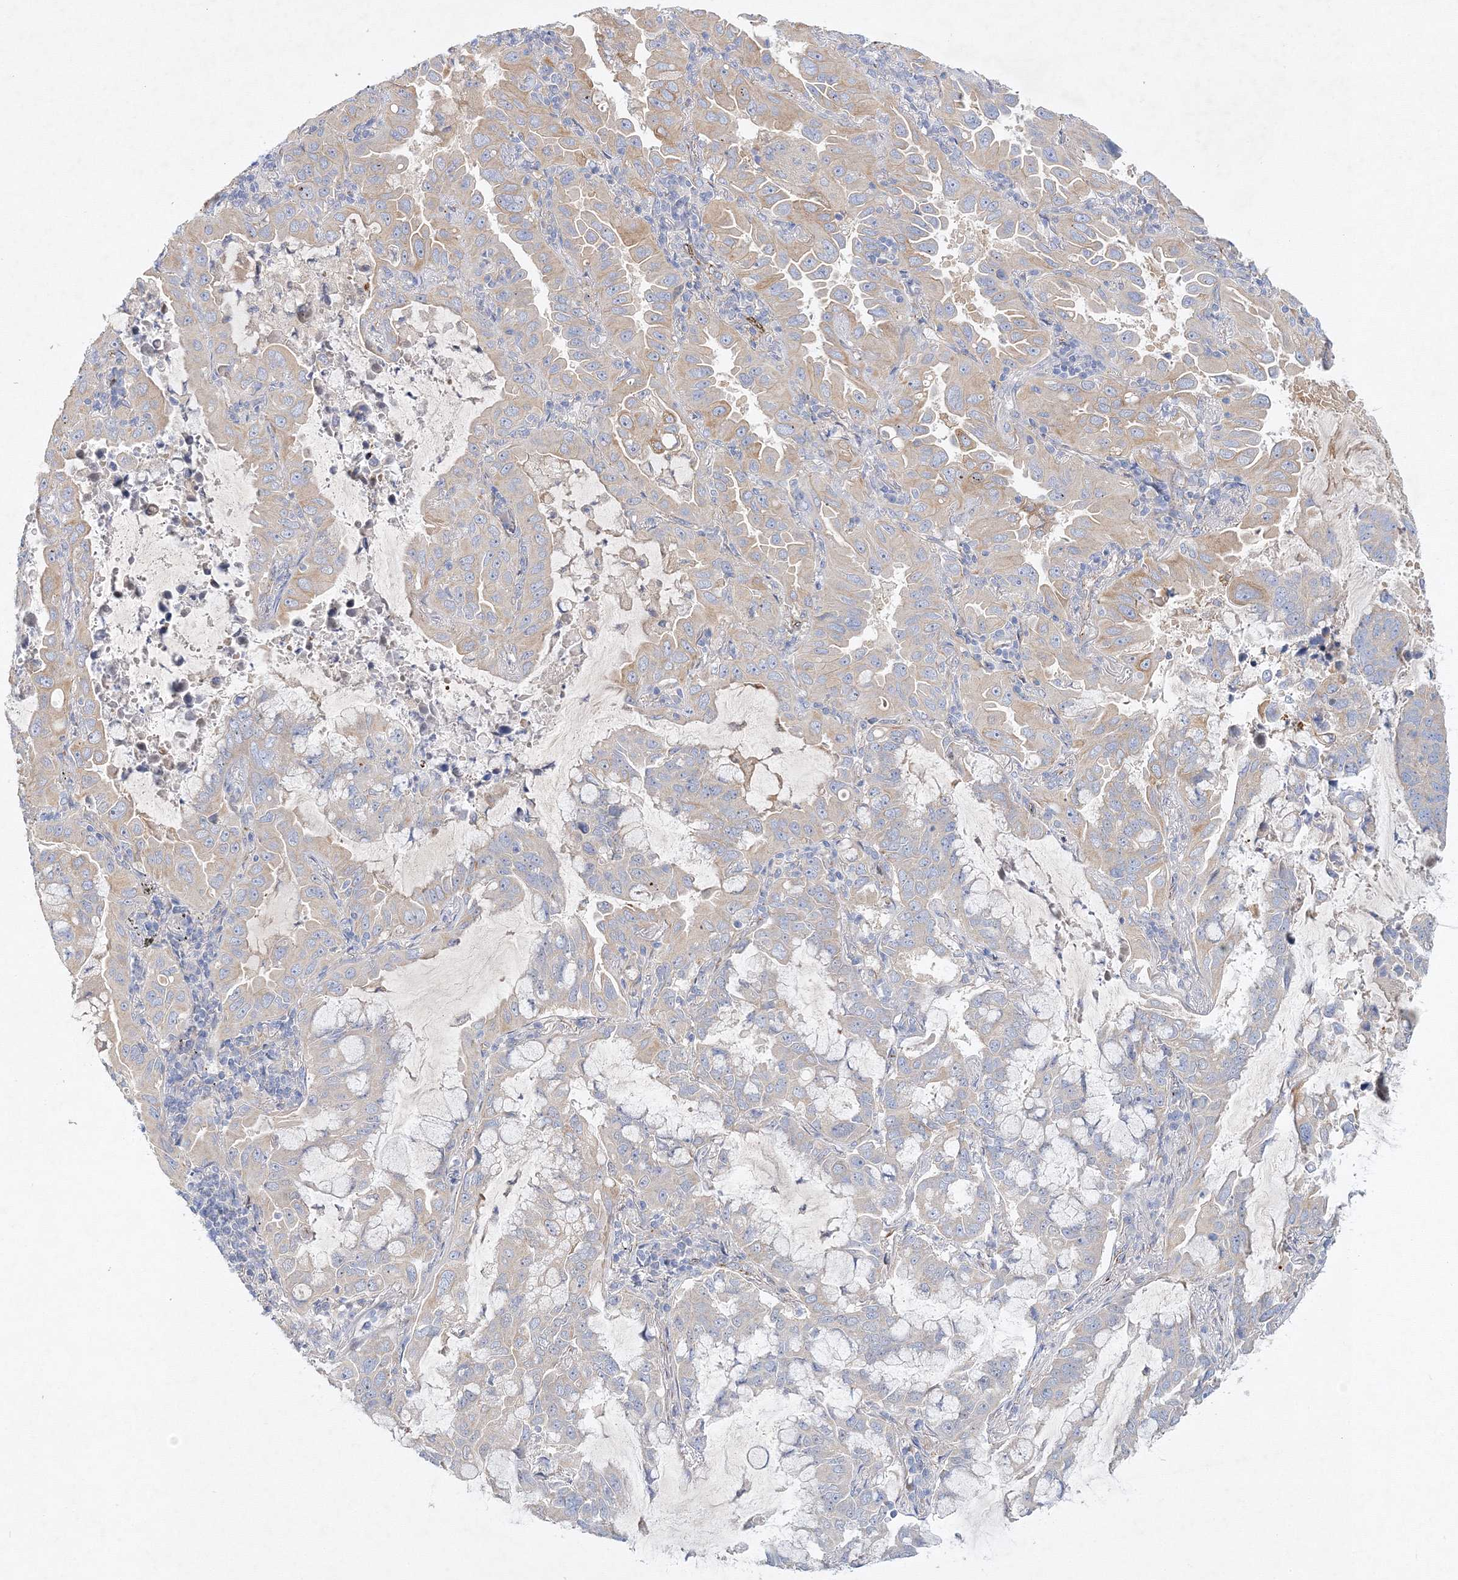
{"staining": {"intensity": "weak", "quantity": "<25%", "location": "cytoplasmic/membranous"}, "tissue": "lung cancer", "cell_type": "Tumor cells", "image_type": "cancer", "snomed": [{"axis": "morphology", "description": "Adenocarcinoma, NOS"}, {"axis": "topography", "description": "Lung"}], "caption": "DAB immunohistochemical staining of human adenocarcinoma (lung) shows no significant expression in tumor cells.", "gene": "ZFYVE16", "patient": {"sex": "male", "age": 64}}